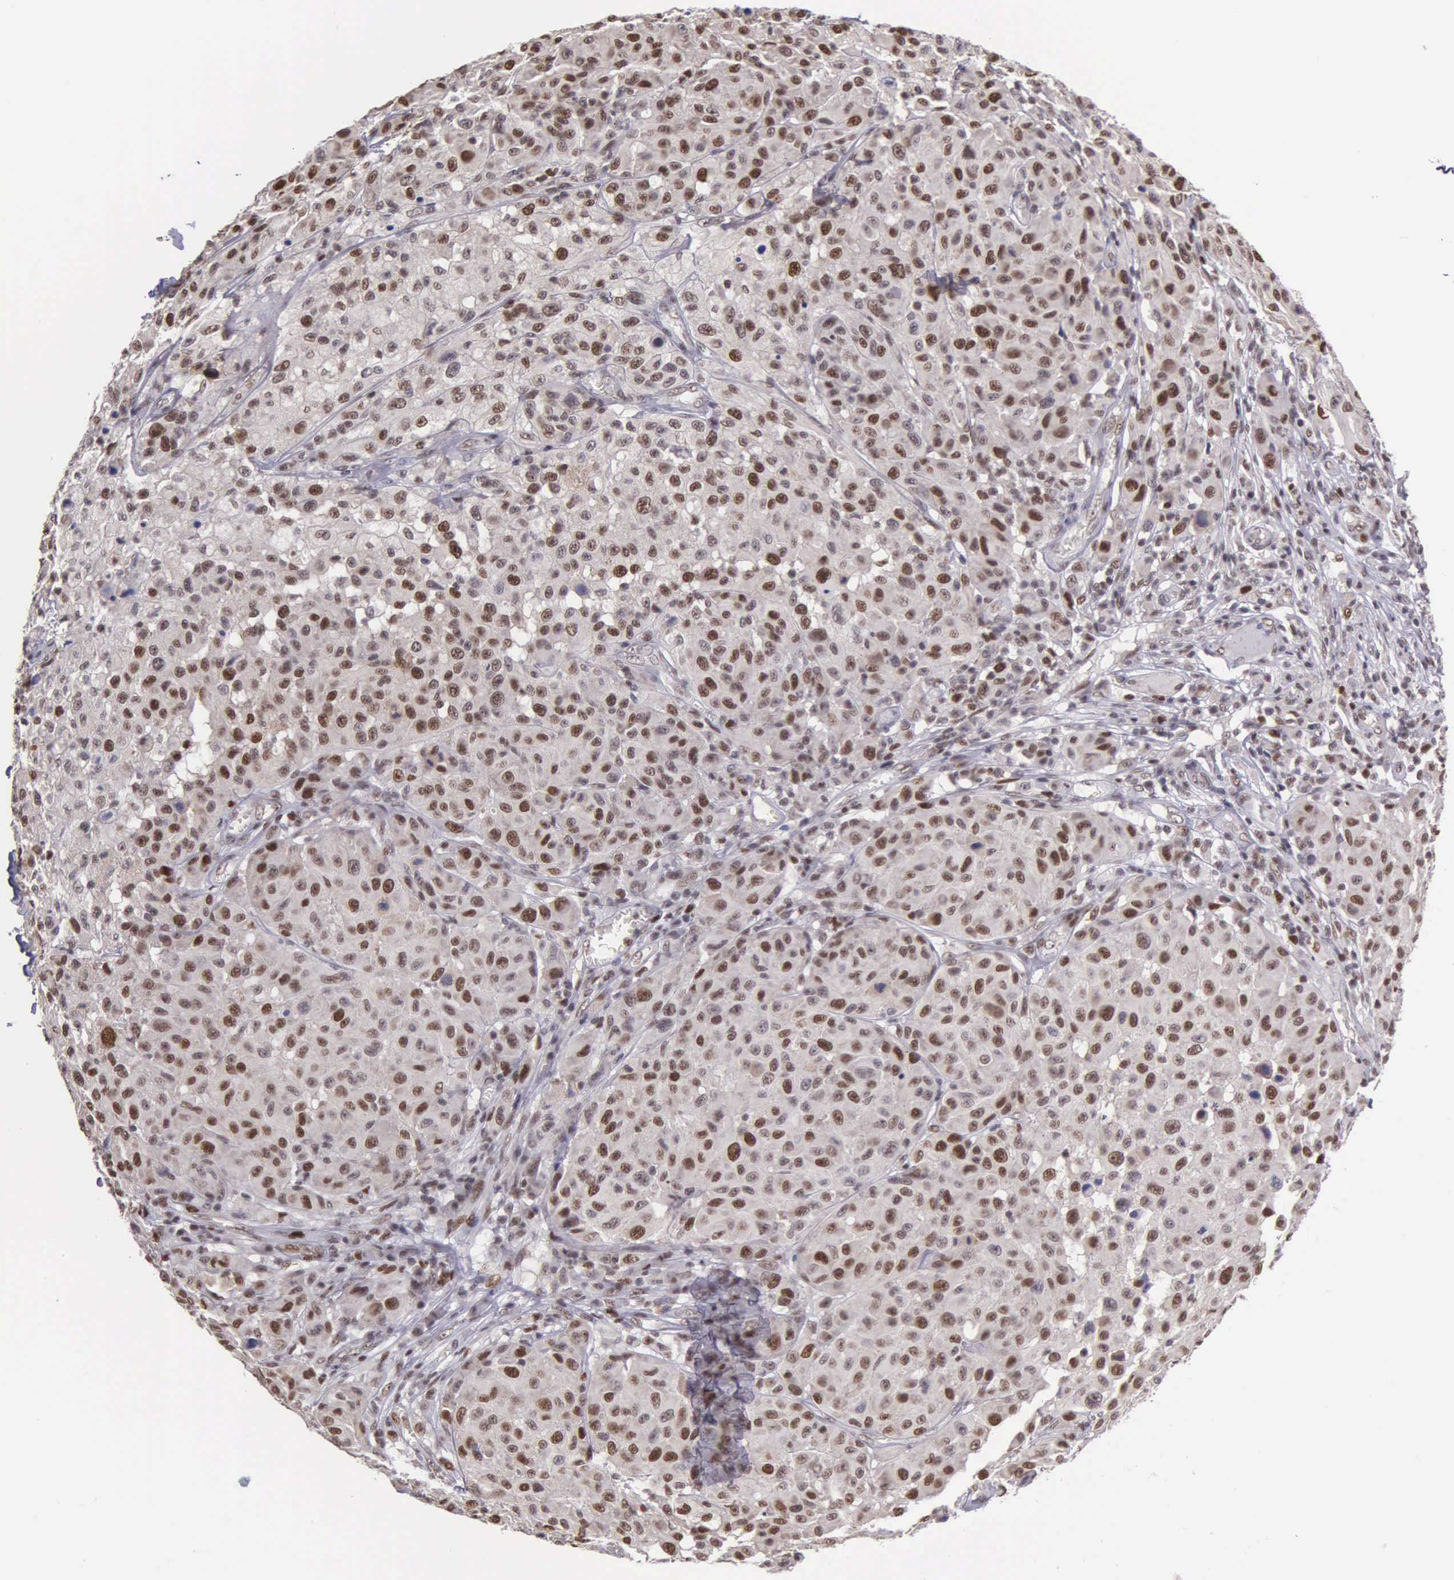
{"staining": {"intensity": "moderate", "quantity": ">75%", "location": "nuclear"}, "tissue": "melanoma", "cell_type": "Tumor cells", "image_type": "cancer", "snomed": [{"axis": "morphology", "description": "Malignant melanoma, NOS"}, {"axis": "topography", "description": "Skin"}], "caption": "Immunohistochemistry (IHC) micrograph of neoplastic tissue: melanoma stained using immunohistochemistry demonstrates medium levels of moderate protein expression localized specifically in the nuclear of tumor cells, appearing as a nuclear brown color.", "gene": "UBR7", "patient": {"sex": "female", "age": 77}}